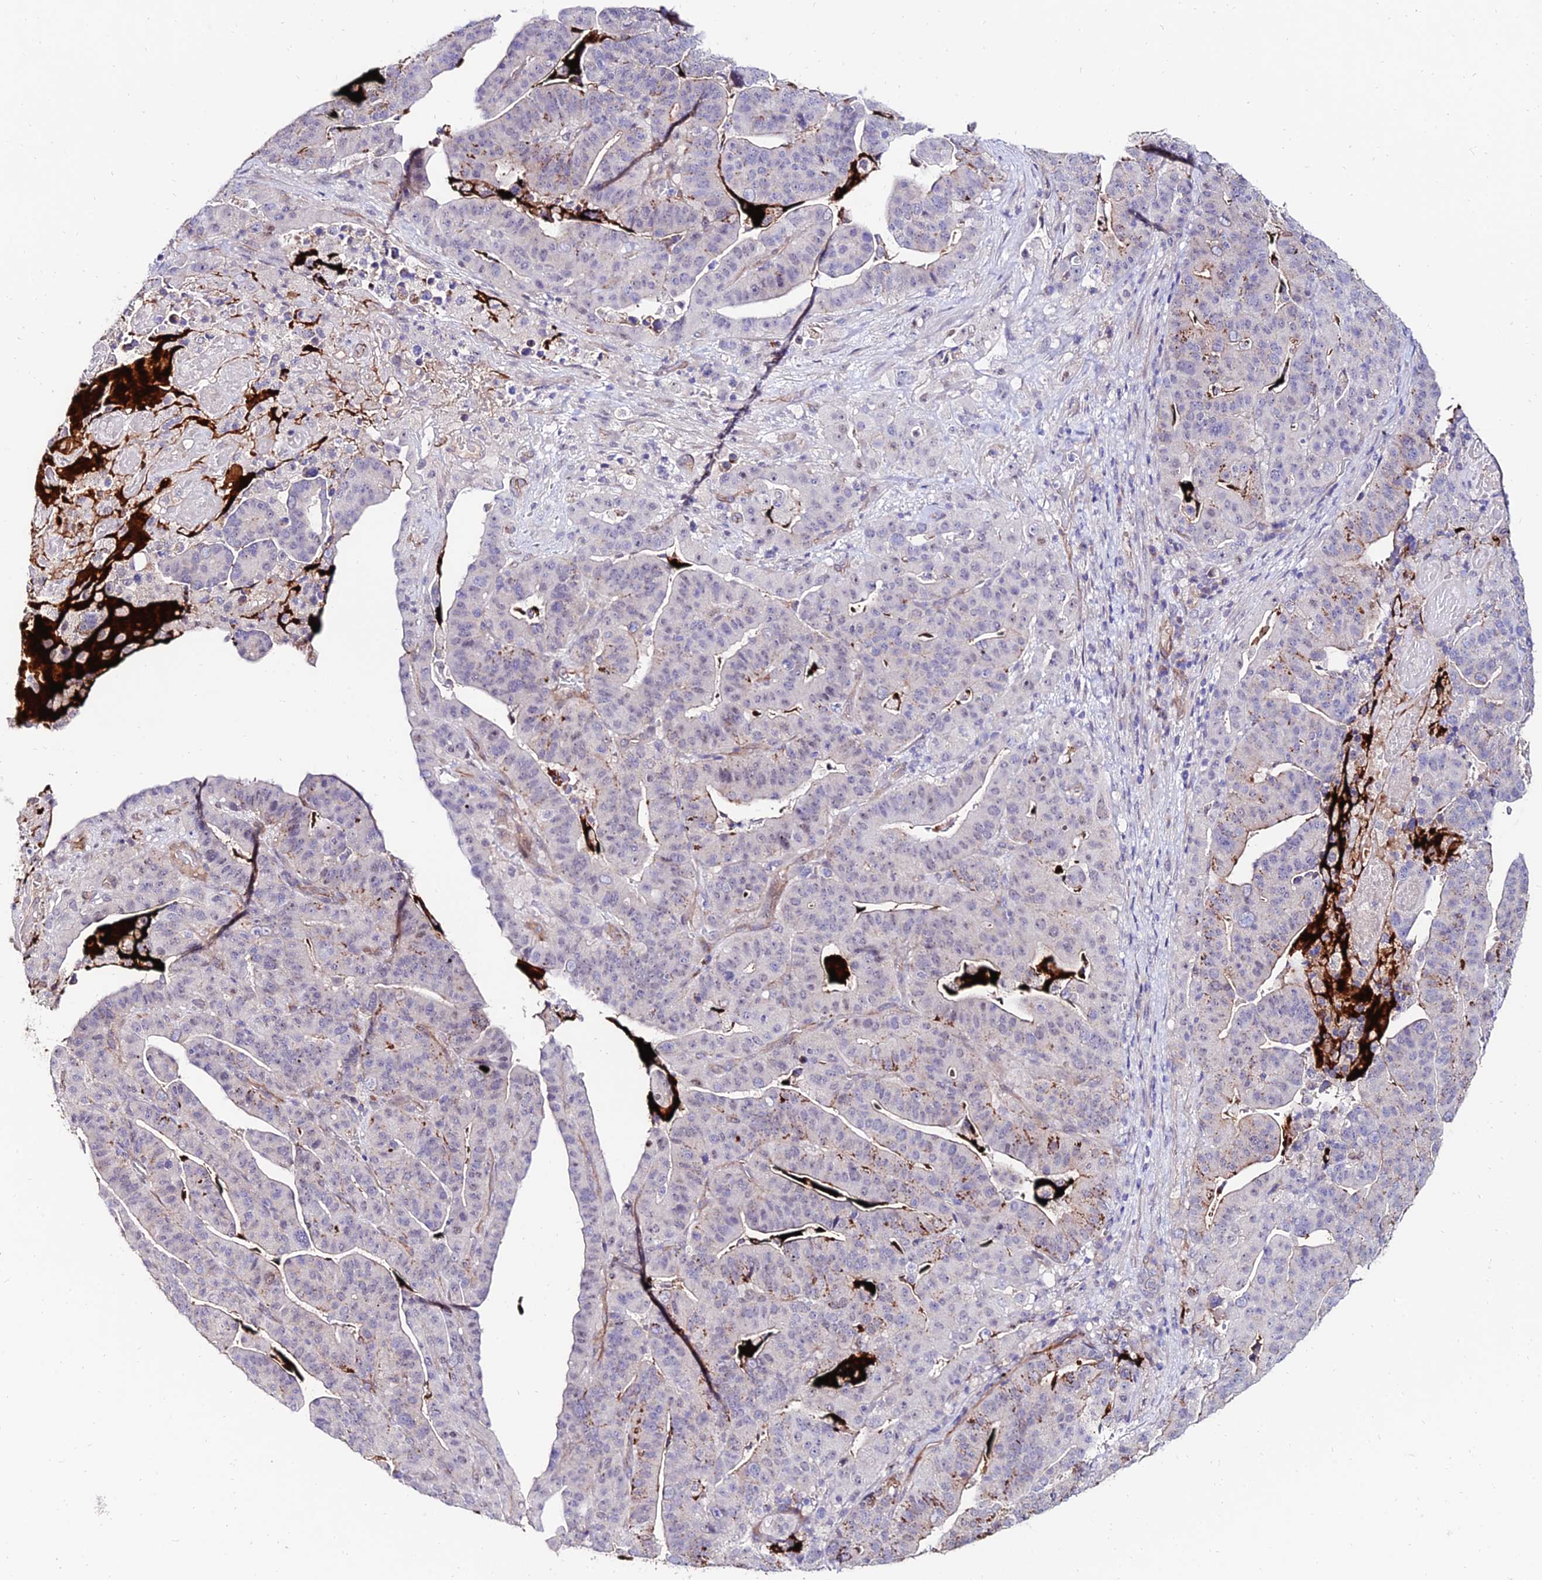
{"staining": {"intensity": "weak", "quantity": "<25%", "location": "cytoplasmic/membranous"}, "tissue": "stomach cancer", "cell_type": "Tumor cells", "image_type": "cancer", "snomed": [{"axis": "morphology", "description": "Adenocarcinoma, NOS"}, {"axis": "topography", "description": "Stomach"}], "caption": "There is no significant positivity in tumor cells of adenocarcinoma (stomach). (Immunohistochemistry (ihc), brightfield microscopy, high magnification).", "gene": "ALDH3B2", "patient": {"sex": "male", "age": 48}}